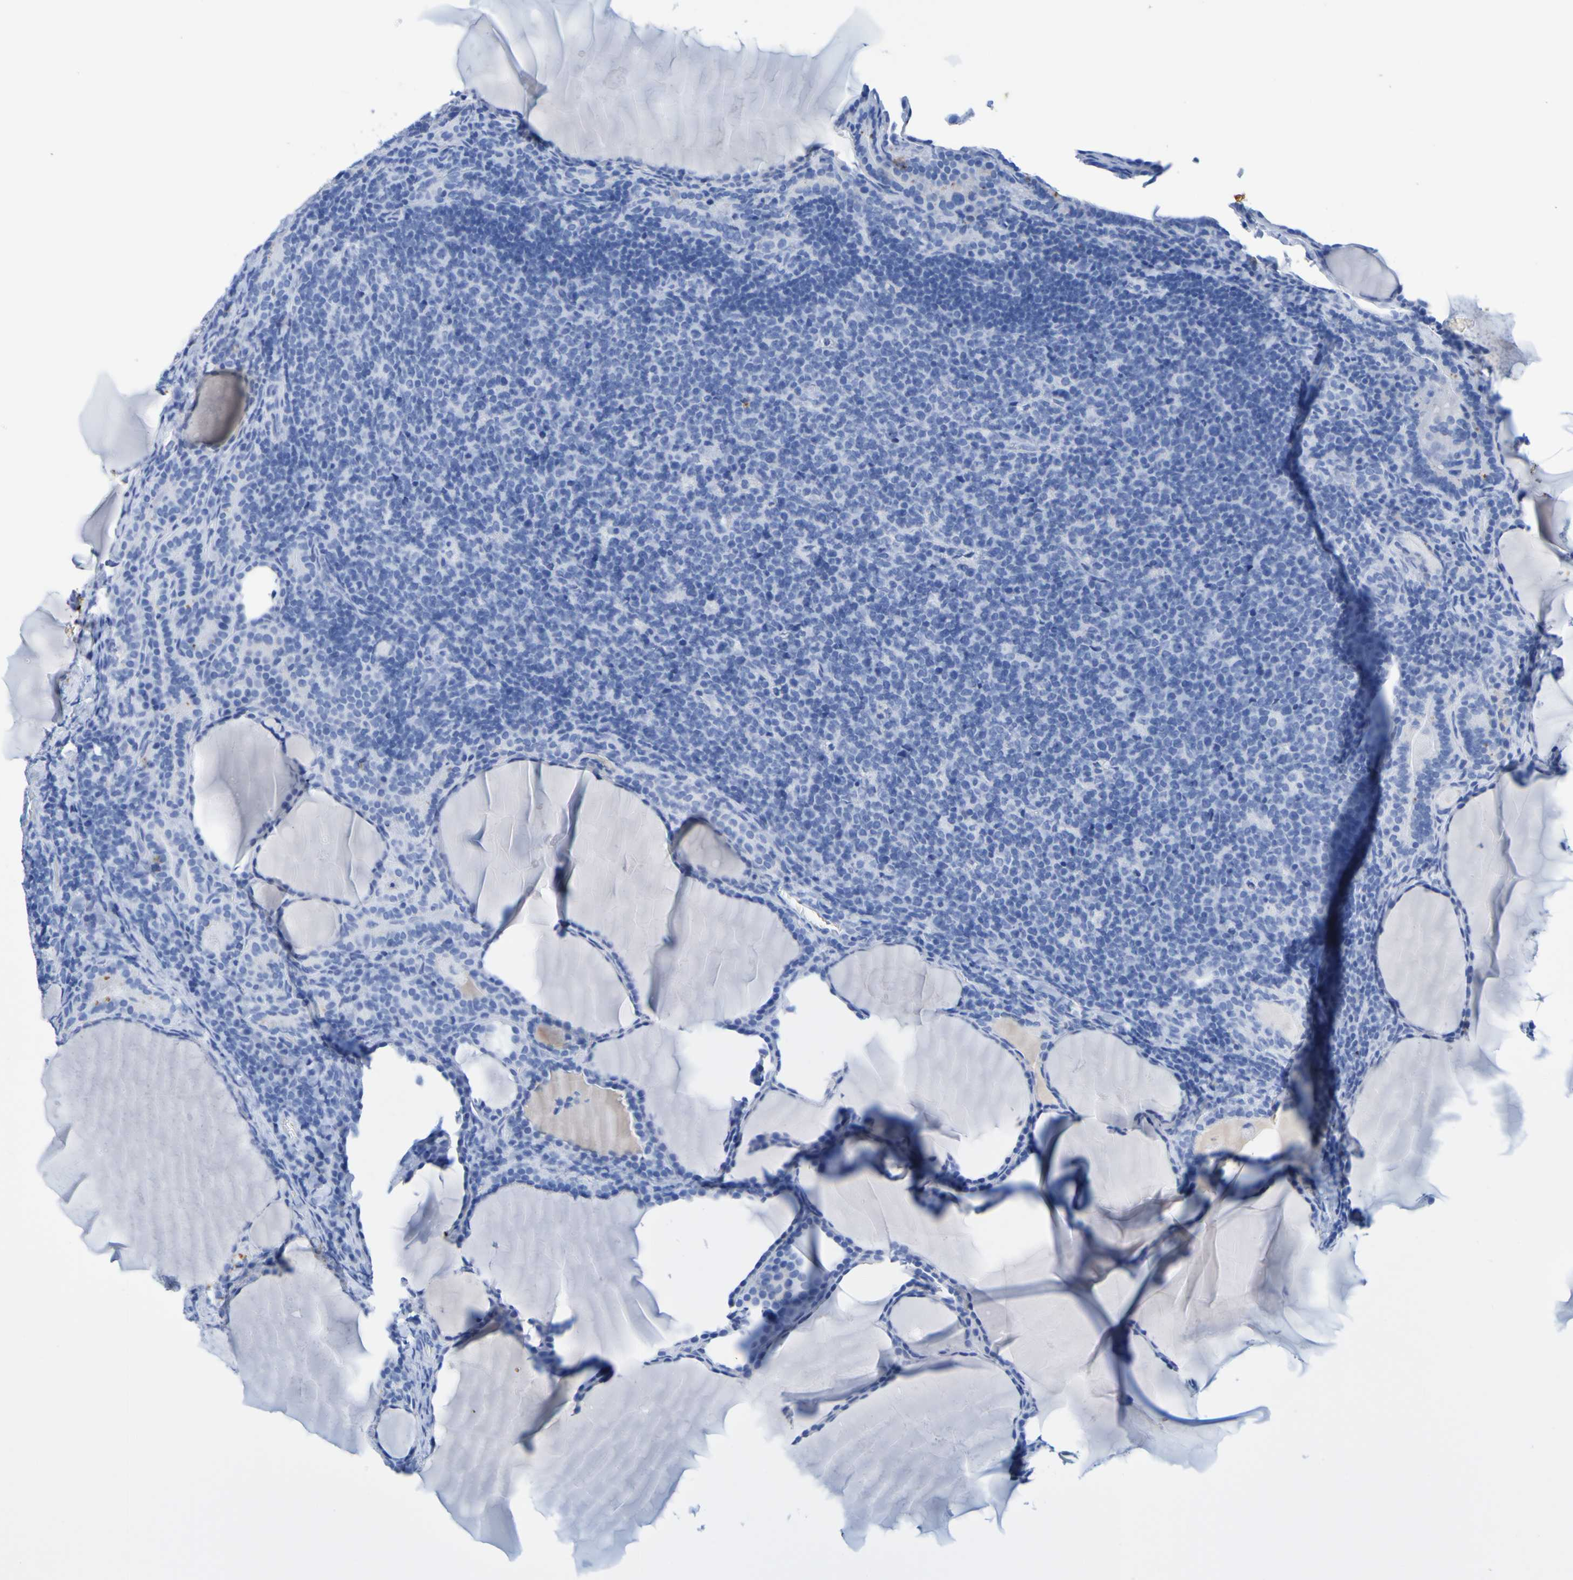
{"staining": {"intensity": "negative", "quantity": "none", "location": "none"}, "tissue": "thyroid cancer", "cell_type": "Tumor cells", "image_type": "cancer", "snomed": [{"axis": "morphology", "description": "Papillary adenocarcinoma, NOS"}, {"axis": "topography", "description": "Thyroid gland"}], "caption": "Tumor cells are negative for brown protein staining in thyroid papillary adenocarcinoma.", "gene": "DPEP1", "patient": {"sex": "female", "age": 42}}